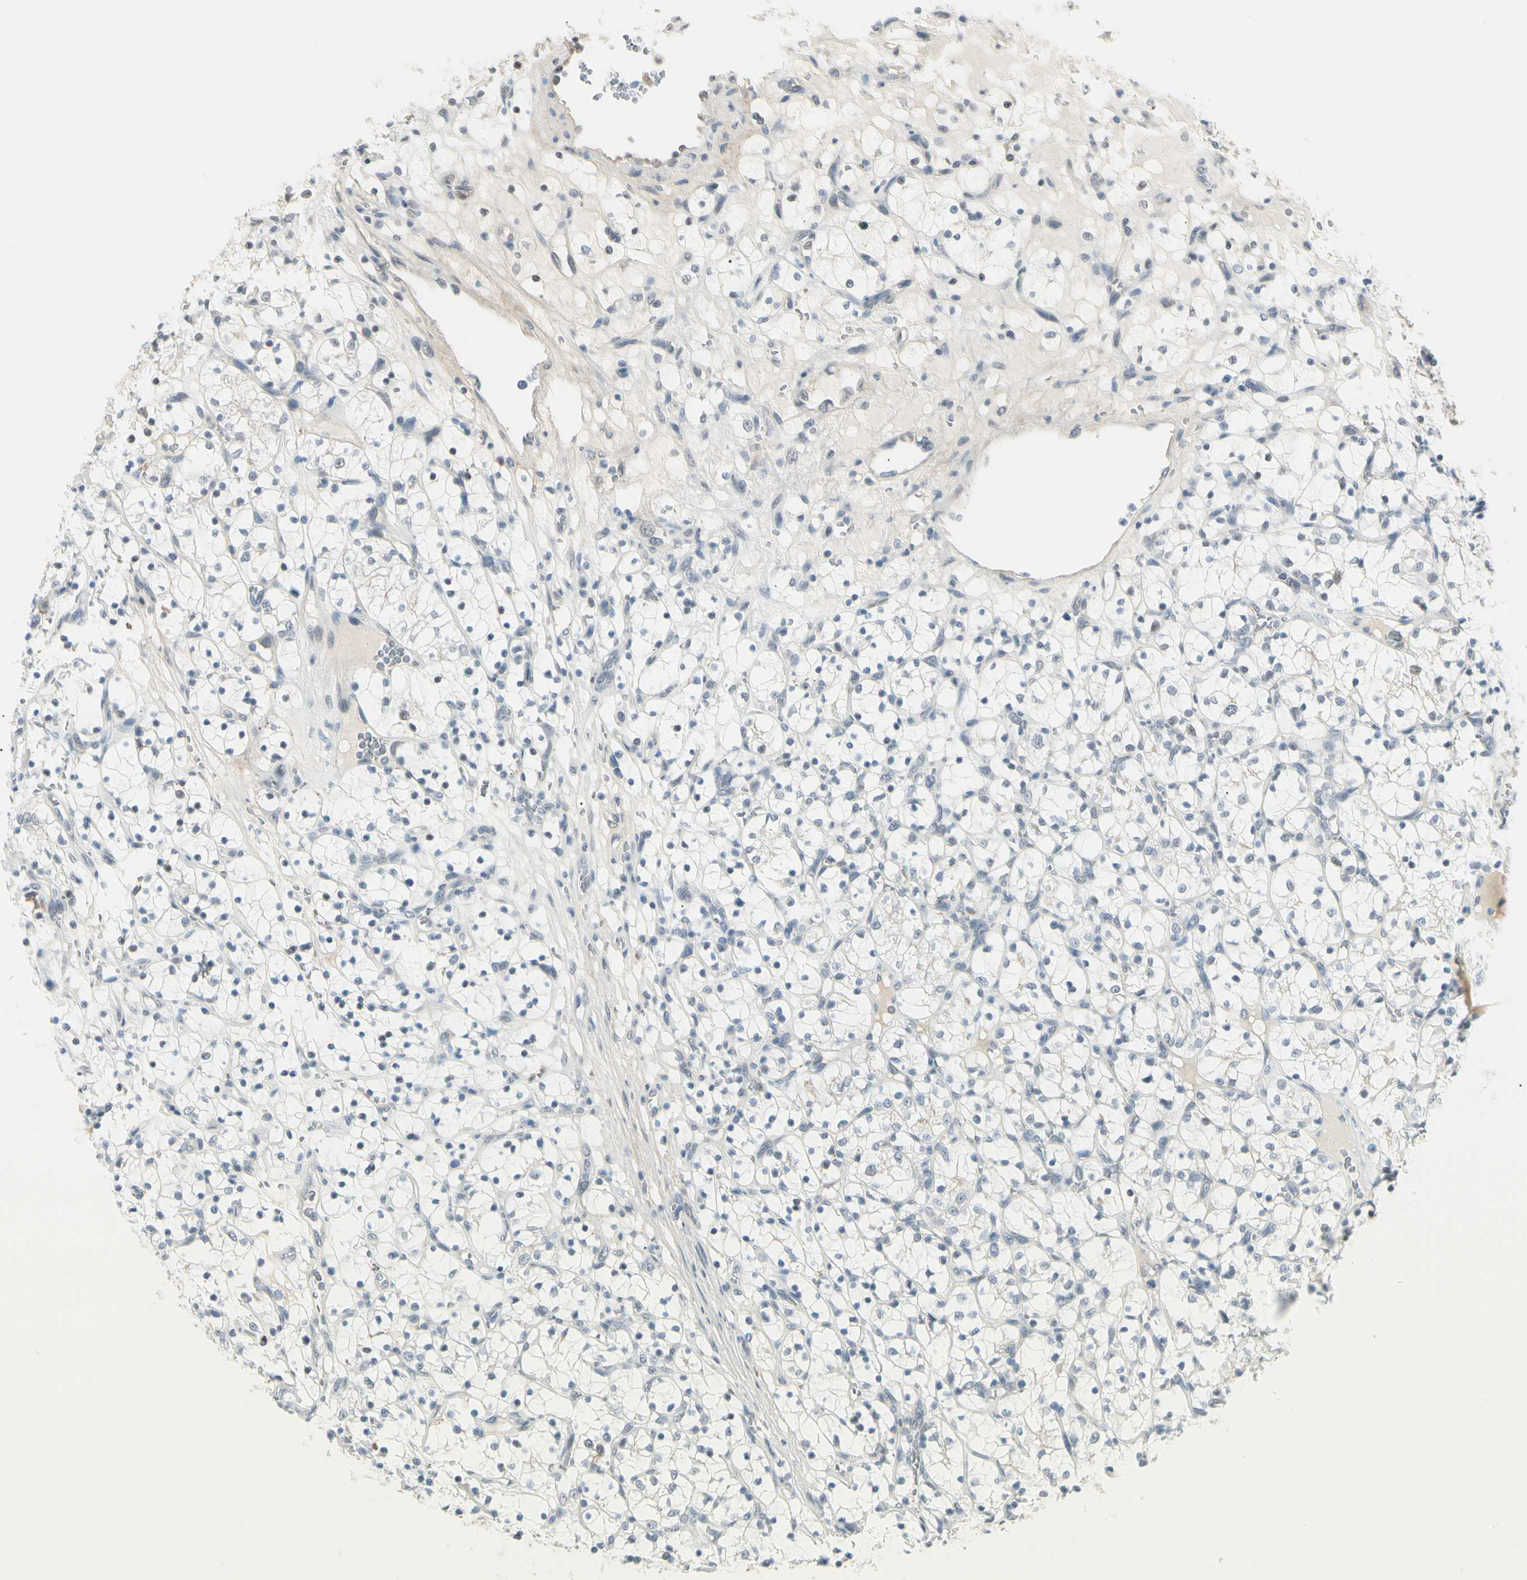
{"staining": {"intensity": "negative", "quantity": "none", "location": "none"}, "tissue": "renal cancer", "cell_type": "Tumor cells", "image_type": "cancer", "snomed": [{"axis": "morphology", "description": "Adenocarcinoma, NOS"}, {"axis": "topography", "description": "Kidney"}], "caption": "This histopathology image is of renal cancer (adenocarcinoma) stained with IHC to label a protein in brown with the nuclei are counter-stained blue. There is no positivity in tumor cells. Brightfield microscopy of IHC stained with DAB (brown) and hematoxylin (blue), captured at high magnification.", "gene": "ASPN", "patient": {"sex": "female", "age": 69}}